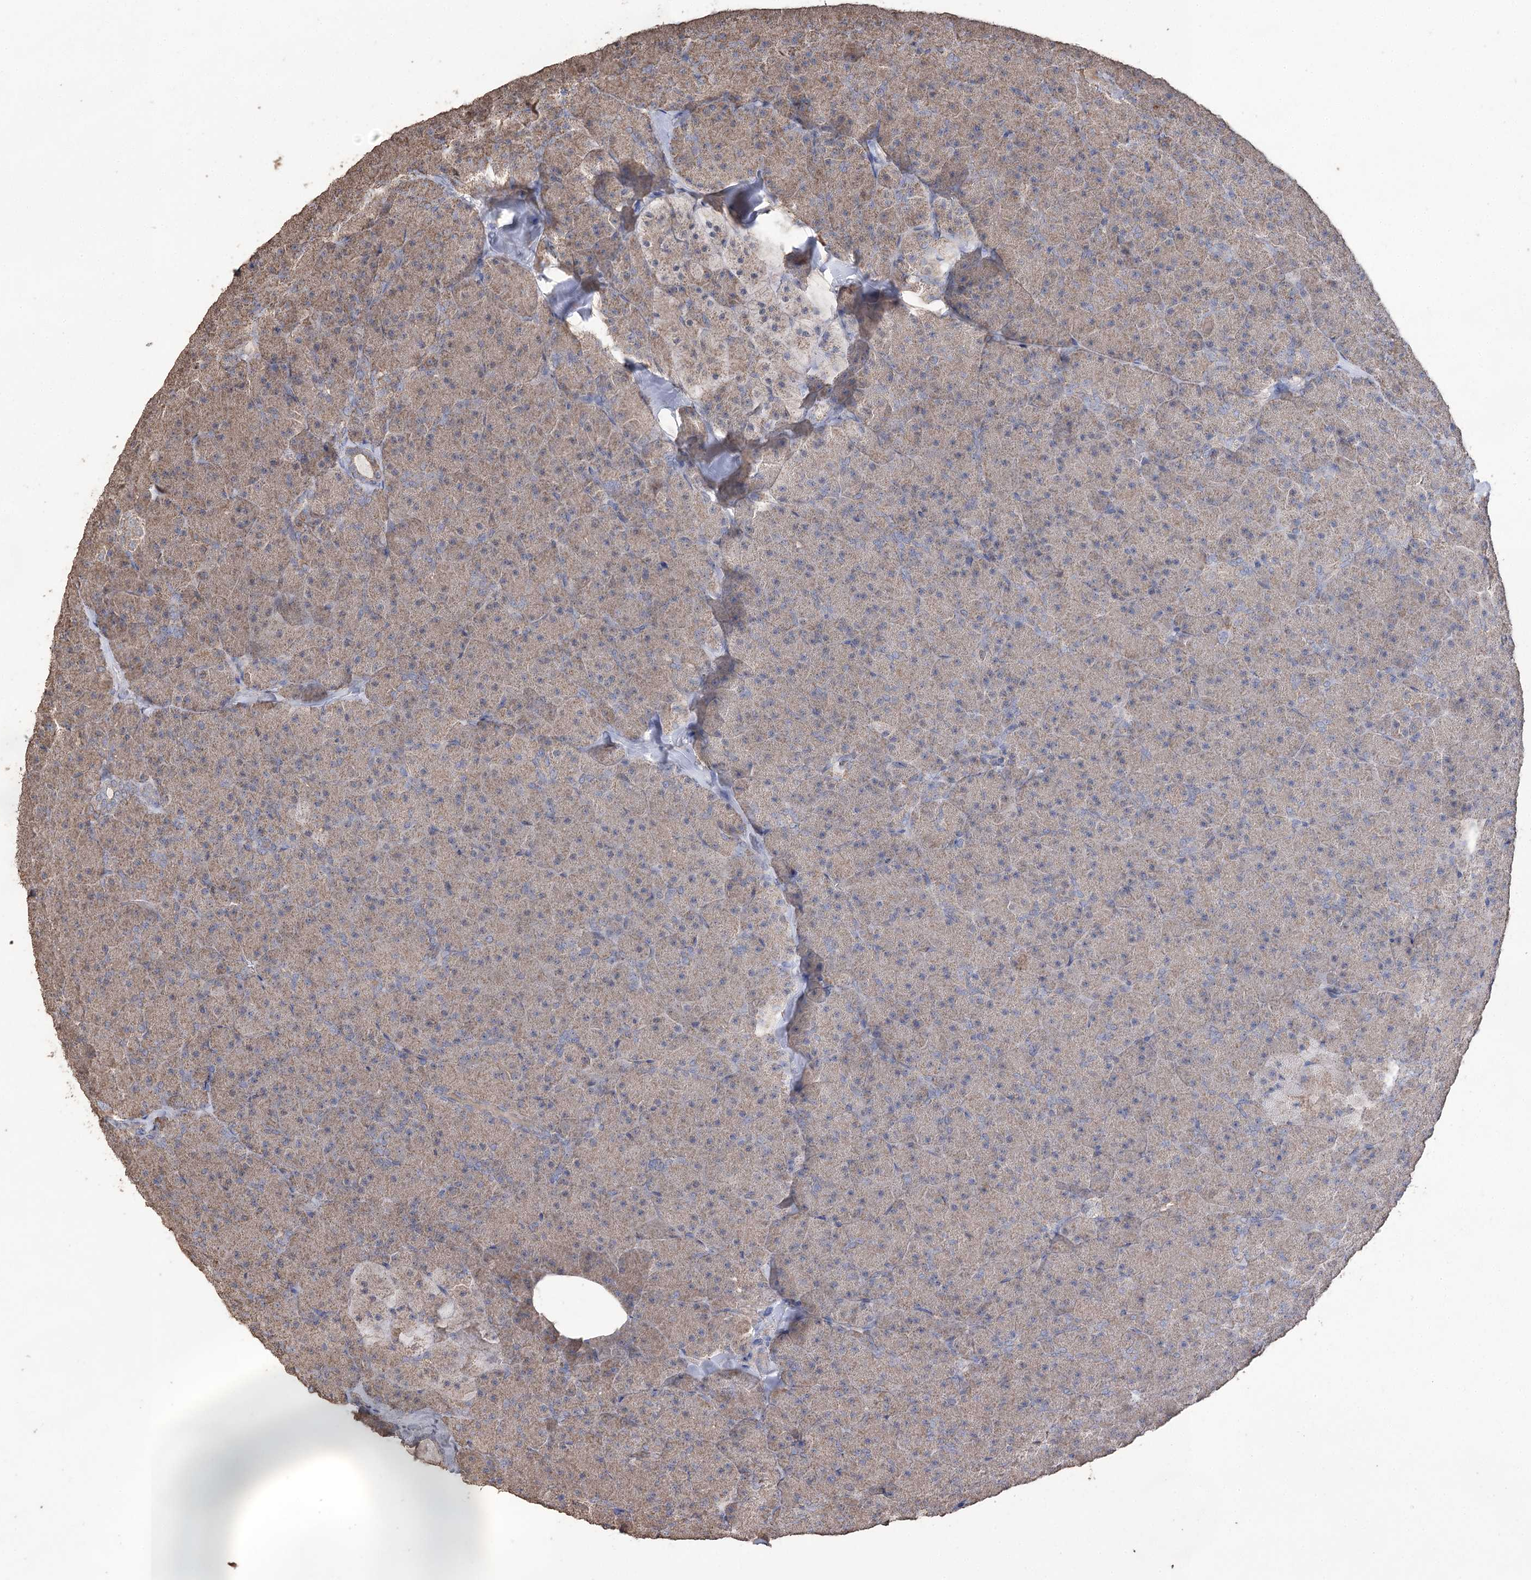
{"staining": {"intensity": "weak", "quantity": ">75%", "location": "cytoplasmic/membranous"}, "tissue": "pancreas", "cell_type": "Exocrine glandular cells", "image_type": "normal", "snomed": [{"axis": "morphology", "description": "Normal tissue, NOS"}, {"axis": "topography", "description": "Pancreas"}], "caption": "An image of human pancreas stained for a protein shows weak cytoplasmic/membranous brown staining in exocrine glandular cells. The staining was performed using DAB, with brown indicating positive protein expression. Nuclei are stained blue with hematoxylin.", "gene": "IREB2", "patient": {"sex": "male", "age": 36}}